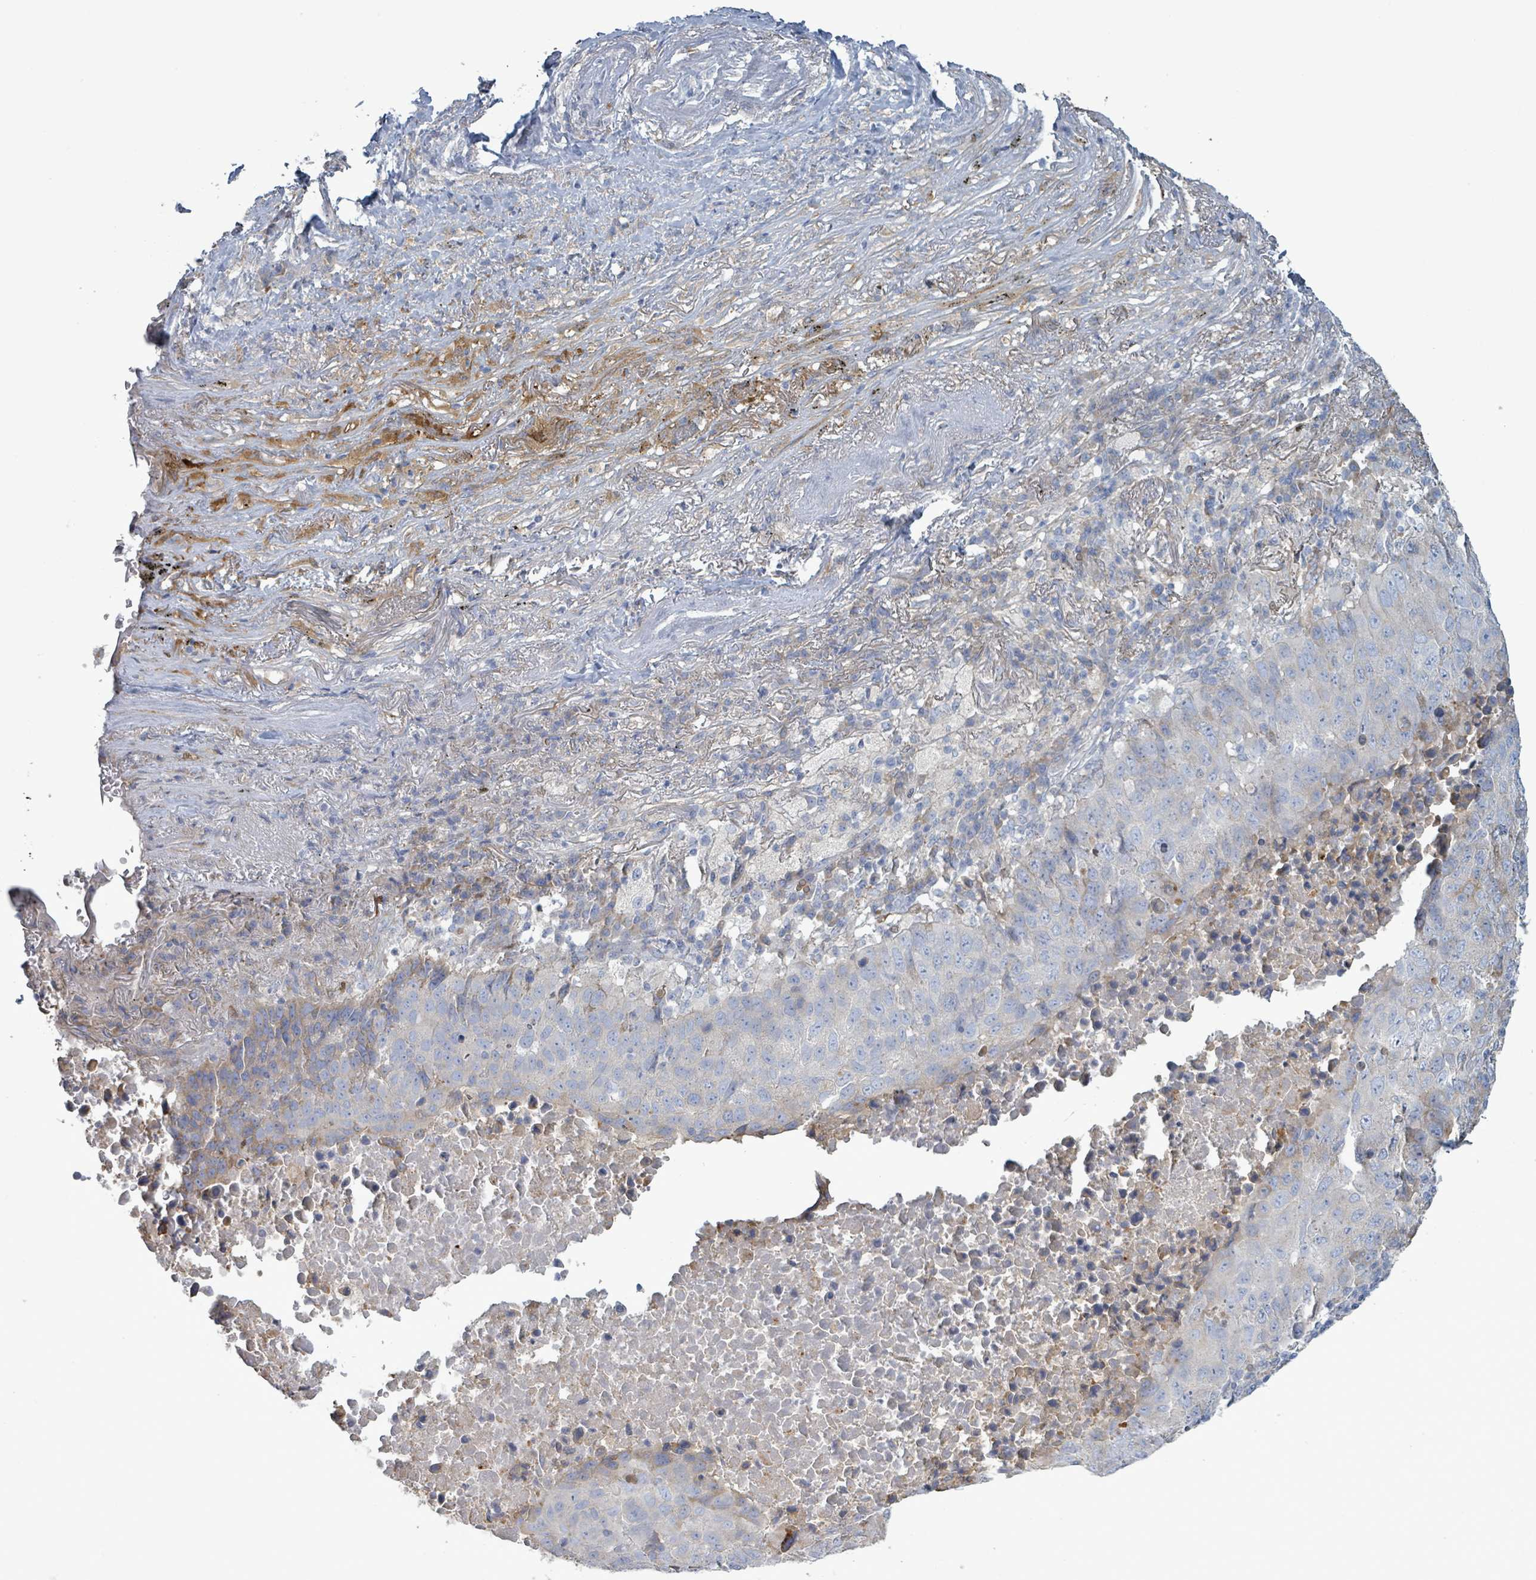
{"staining": {"intensity": "negative", "quantity": "none", "location": "none"}, "tissue": "lung cancer", "cell_type": "Tumor cells", "image_type": "cancer", "snomed": [{"axis": "morphology", "description": "Squamous cell carcinoma, NOS"}, {"axis": "topography", "description": "Lung"}], "caption": "Lung cancer stained for a protein using immunohistochemistry (IHC) reveals no expression tumor cells.", "gene": "COL13A1", "patient": {"sex": "male", "age": 73}}